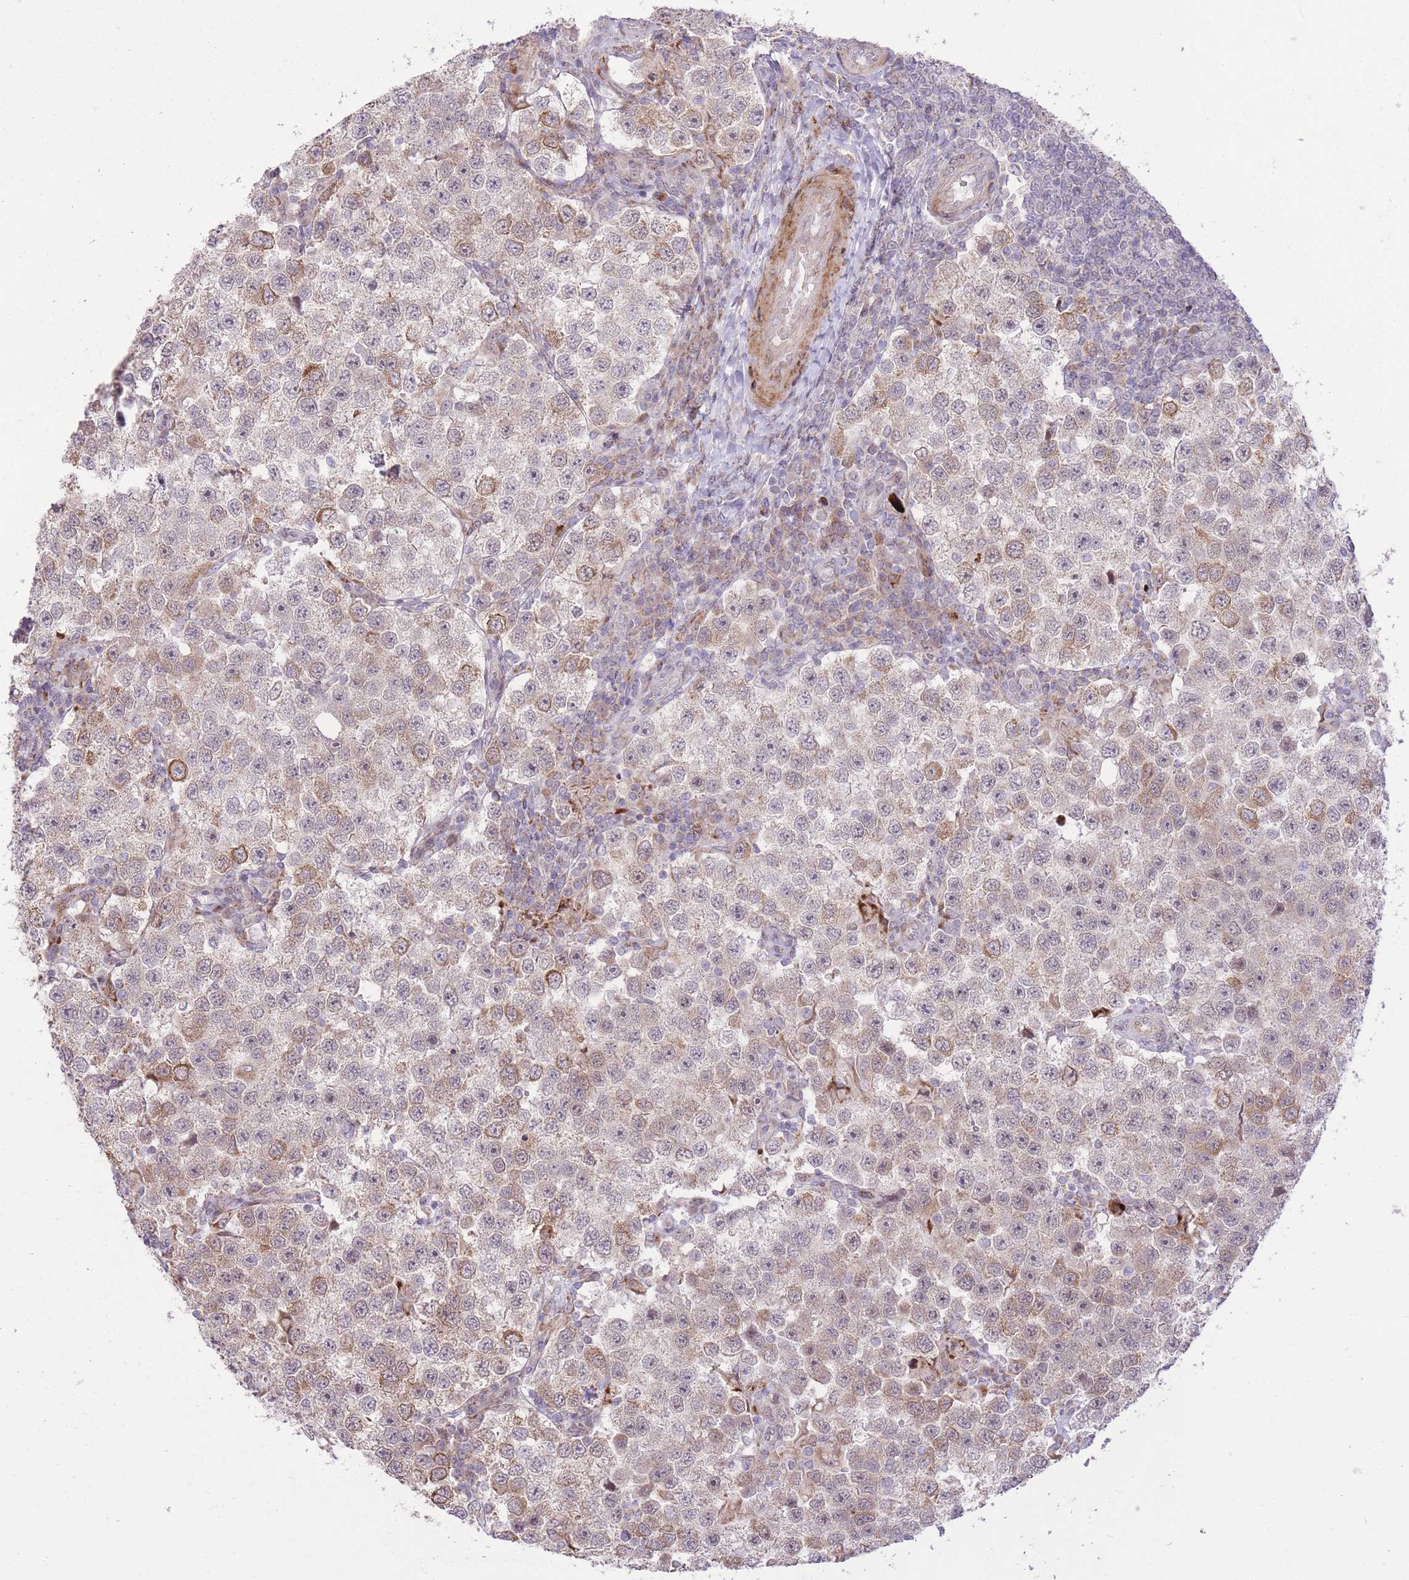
{"staining": {"intensity": "weak", "quantity": "25%-75%", "location": "cytoplasmic/membranous"}, "tissue": "testis cancer", "cell_type": "Tumor cells", "image_type": "cancer", "snomed": [{"axis": "morphology", "description": "Seminoma, NOS"}, {"axis": "topography", "description": "Testis"}], "caption": "Immunohistochemistry (IHC) (DAB (3,3'-diaminobenzidine)) staining of testis seminoma displays weak cytoplasmic/membranous protein staining in approximately 25%-75% of tumor cells.", "gene": "SLC4A4", "patient": {"sex": "male", "age": 37}}